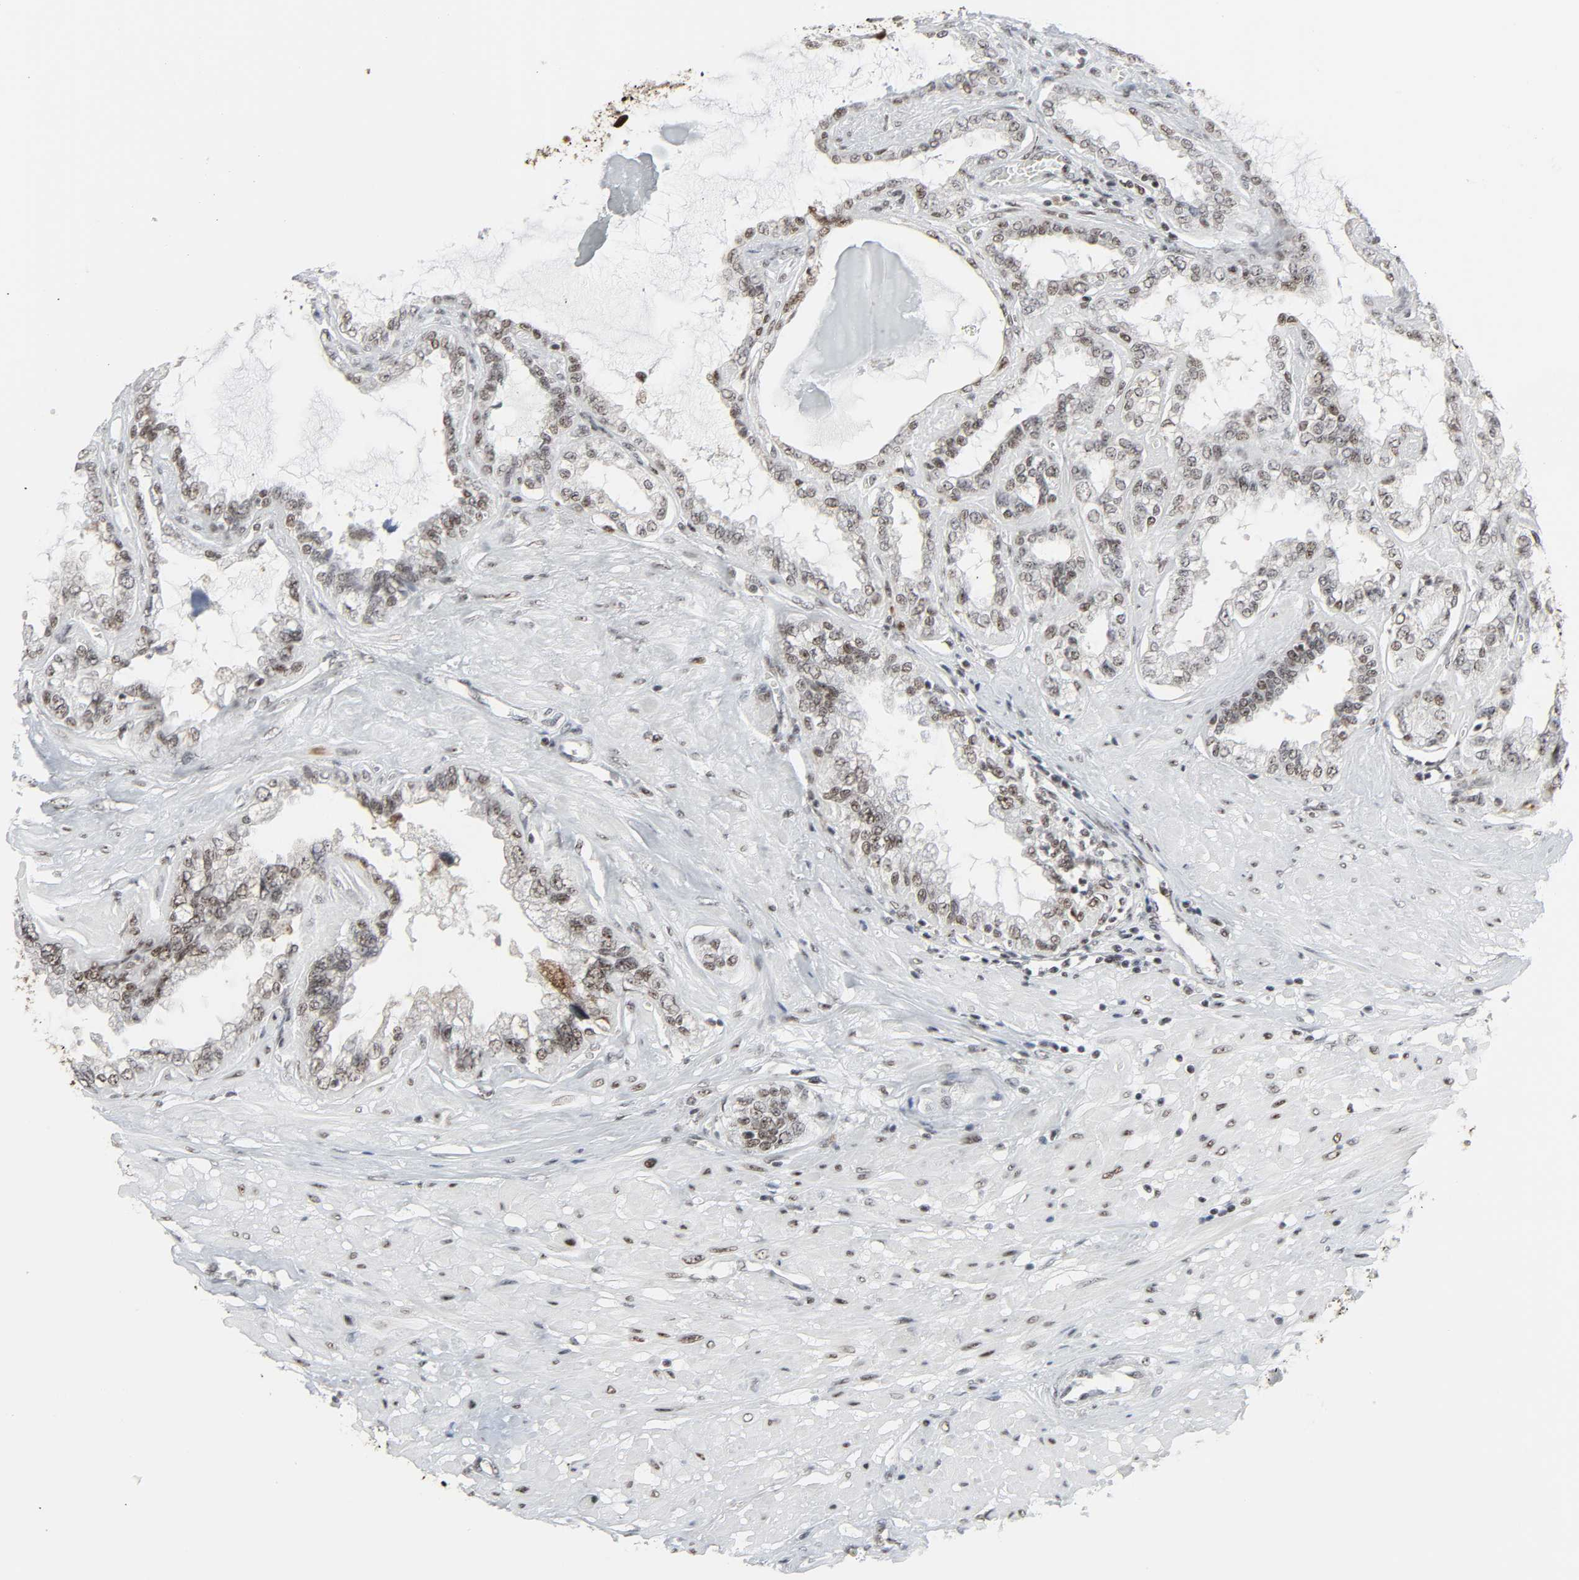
{"staining": {"intensity": "moderate", "quantity": ">75%", "location": "nuclear"}, "tissue": "seminal vesicle", "cell_type": "Glandular cells", "image_type": "normal", "snomed": [{"axis": "morphology", "description": "Normal tissue, NOS"}, {"axis": "morphology", "description": "Inflammation, NOS"}, {"axis": "topography", "description": "Urinary bladder"}, {"axis": "topography", "description": "Prostate"}, {"axis": "topography", "description": "Seminal veicle"}], "caption": "Protein analysis of benign seminal vesicle shows moderate nuclear positivity in about >75% of glandular cells.", "gene": "CDK7", "patient": {"sex": "male", "age": 82}}